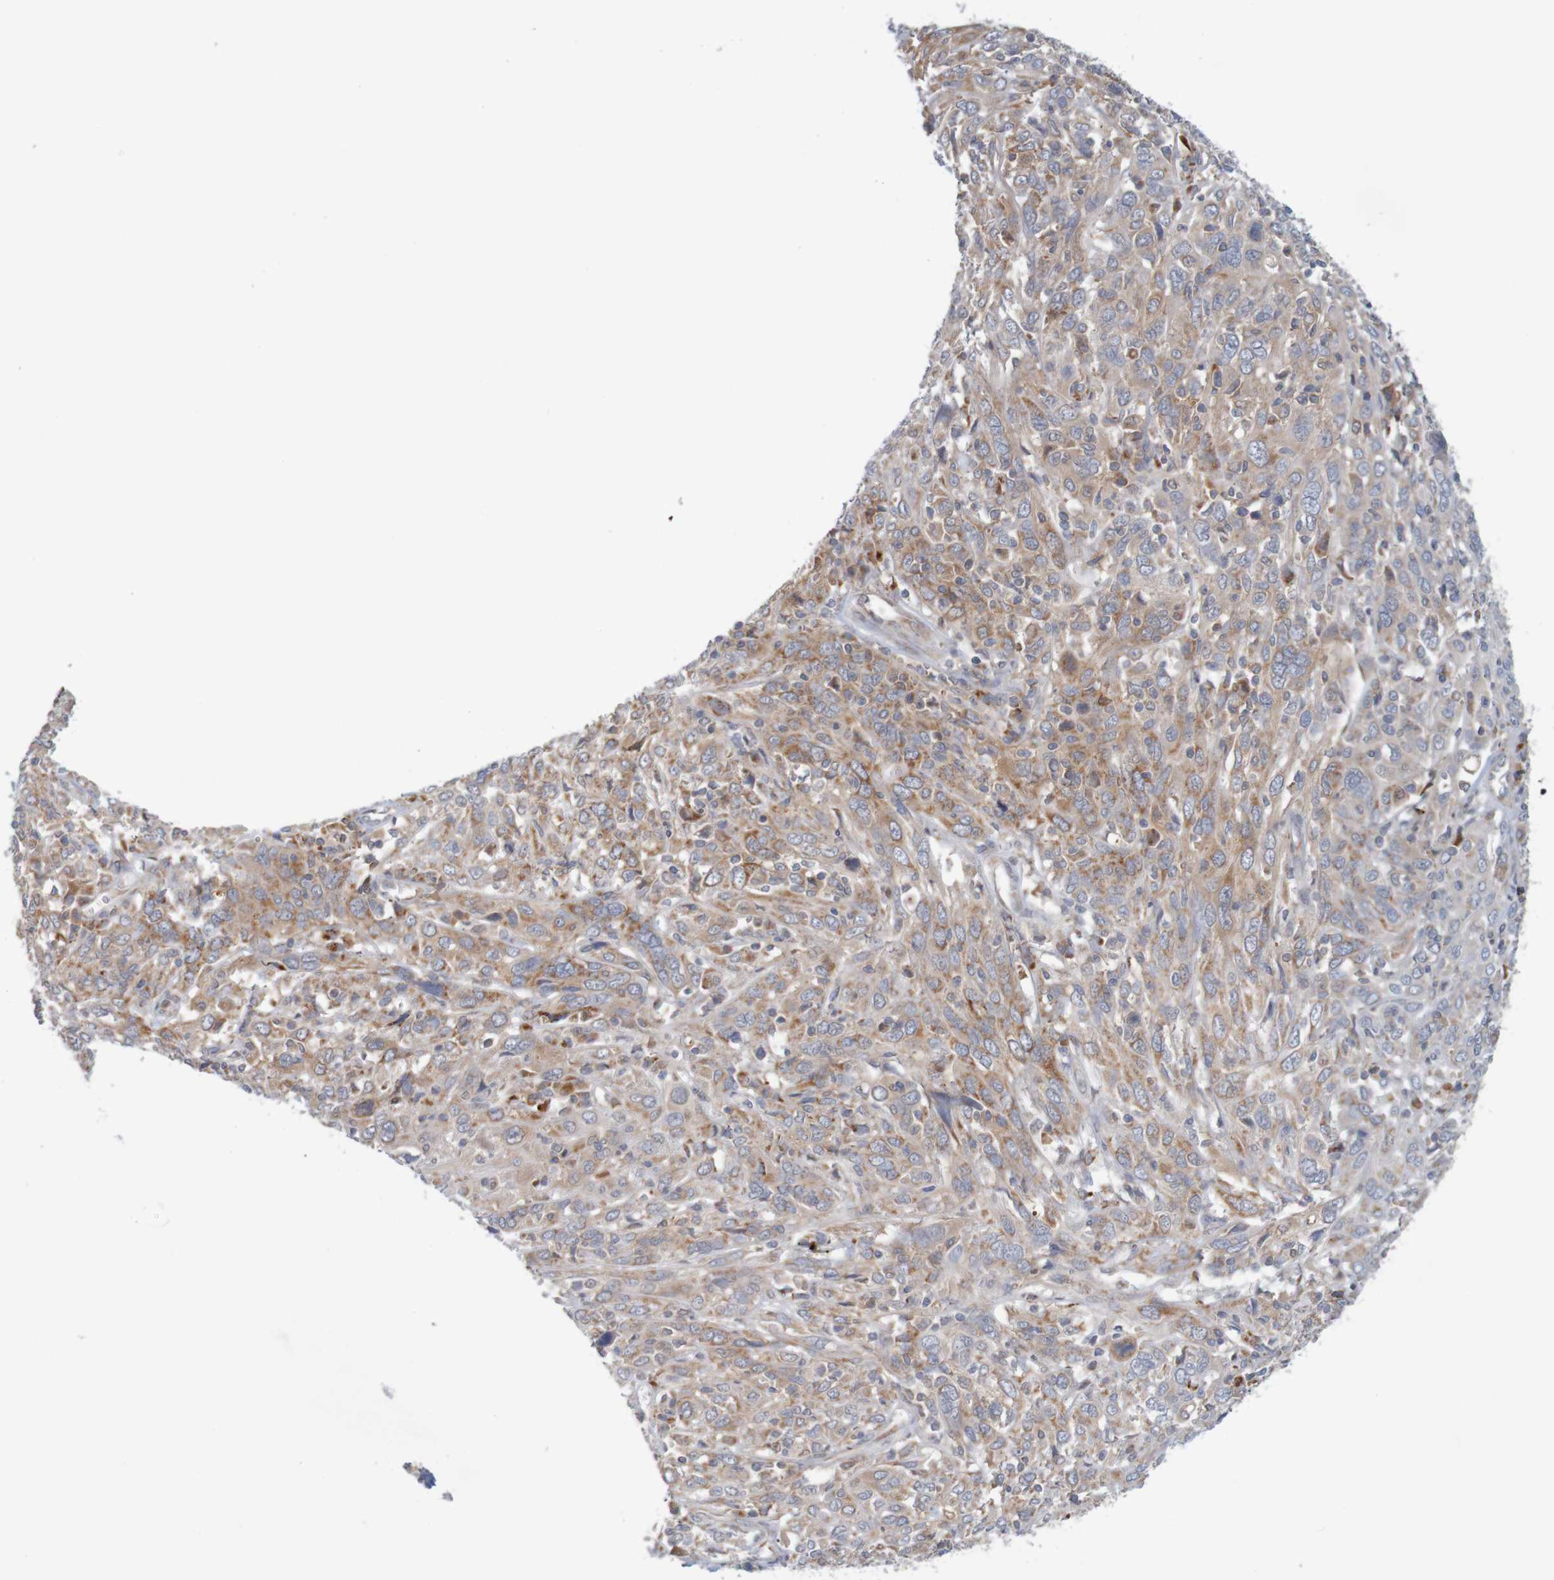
{"staining": {"intensity": "moderate", "quantity": ">75%", "location": "cytoplasmic/membranous"}, "tissue": "cervical cancer", "cell_type": "Tumor cells", "image_type": "cancer", "snomed": [{"axis": "morphology", "description": "Squamous cell carcinoma, NOS"}, {"axis": "topography", "description": "Cervix"}], "caption": "High-power microscopy captured an immunohistochemistry (IHC) image of squamous cell carcinoma (cervical), revealing moderate cytoplasmic/membranous expression in approximately >75% of tumor cells.", "gene": "NAV2", "patient": {"sex": "female", "age": 46}}